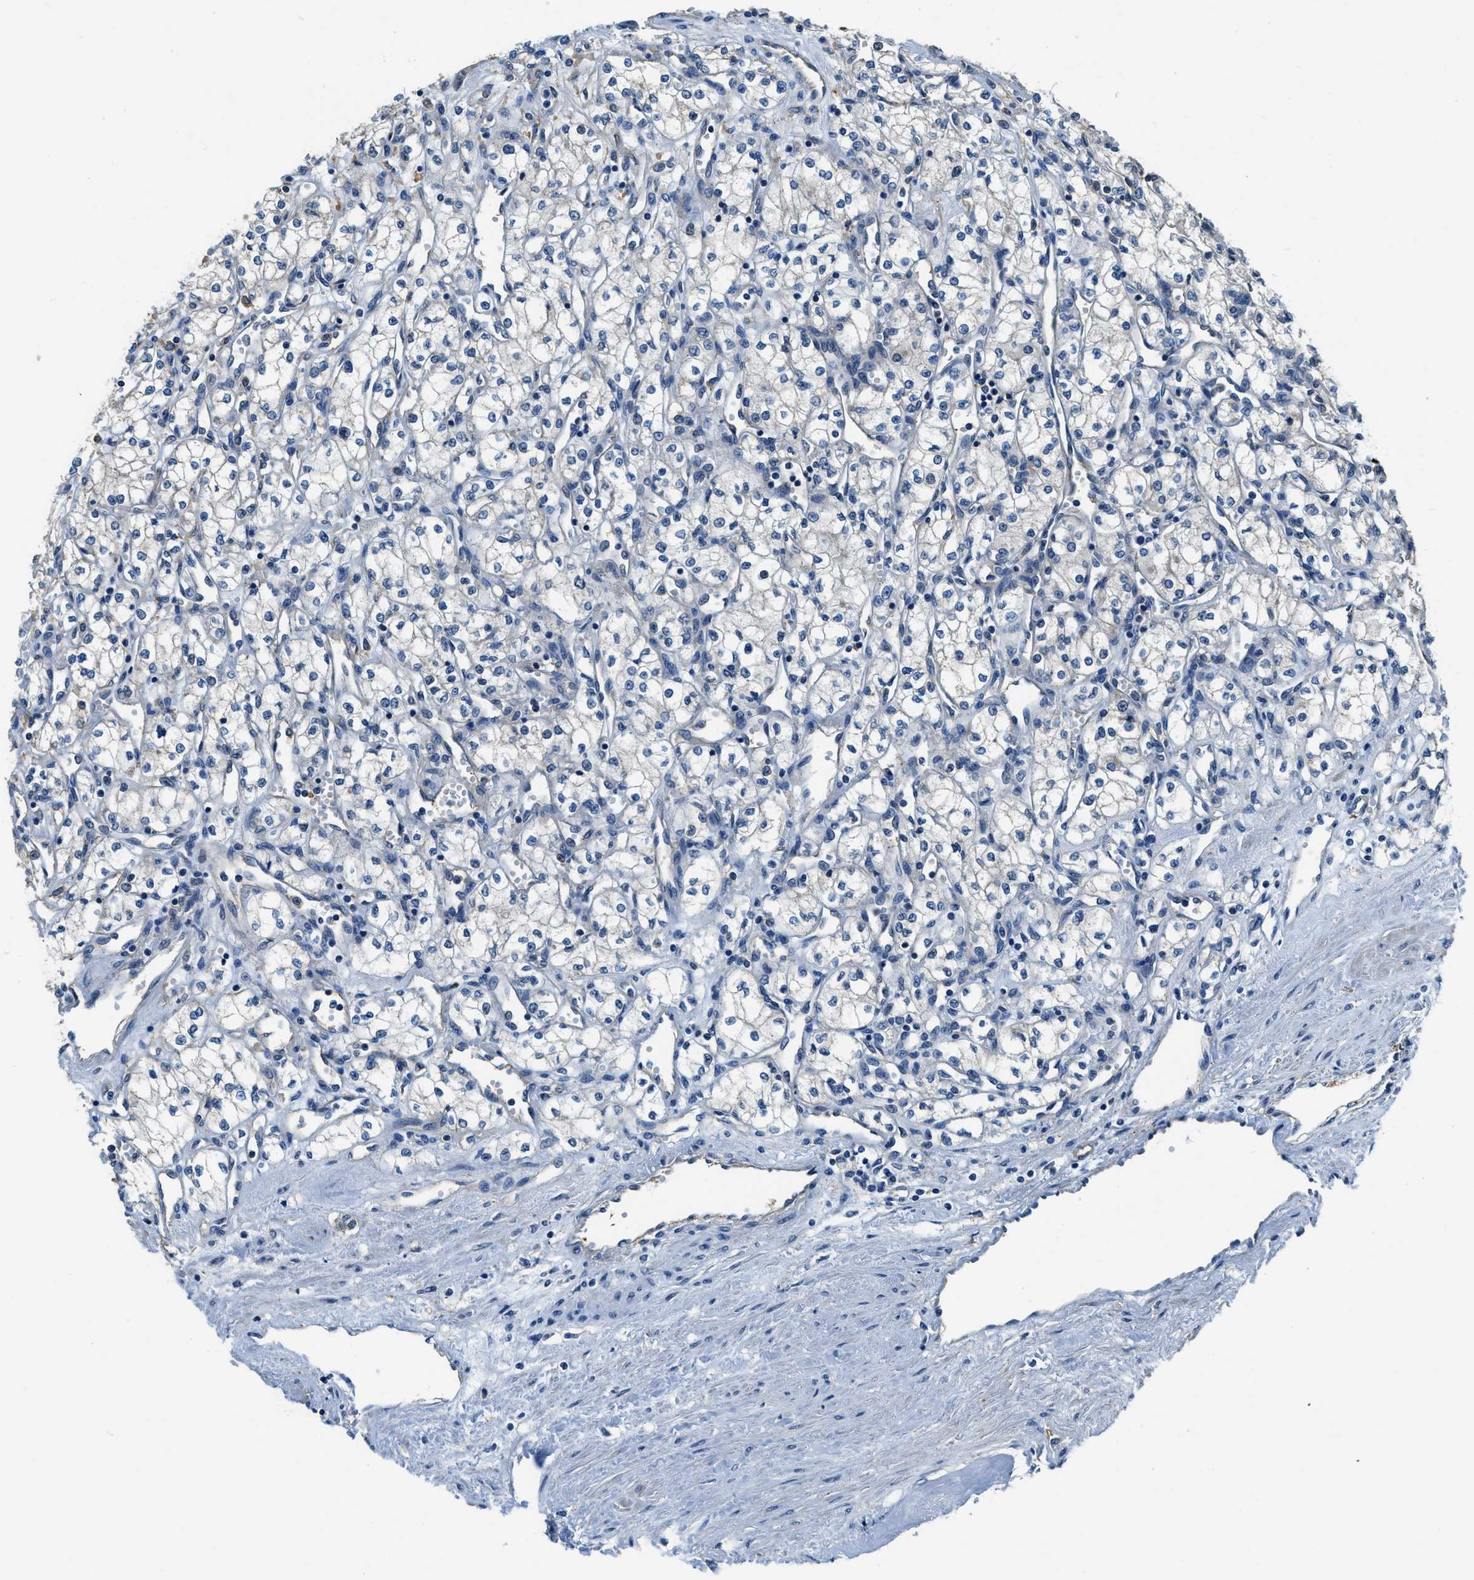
{"staining": {"intensity": "negative", "quantity": "none", "location": "none"}, "tissue": "renal cancer", "cell_type": "Tumor cells", "image_type": "cancer", "snomed": [{"axis": "morphology", "description": "Adenocarcinoma, NOS"}, {"axis": "topography", "description": "Kidney"}], "caption": "DAB (3,3'-diaminobenzidine) immunohistochemical staining of human renal cancer shows no significant expression in tumor cells. (Brightfield microscopy of DAB (3,3'-diaminobenzidine) immunohistochemistry at high magnification).", "gene": "TWF1", "patient": {"sex": "male", "age": 59}}